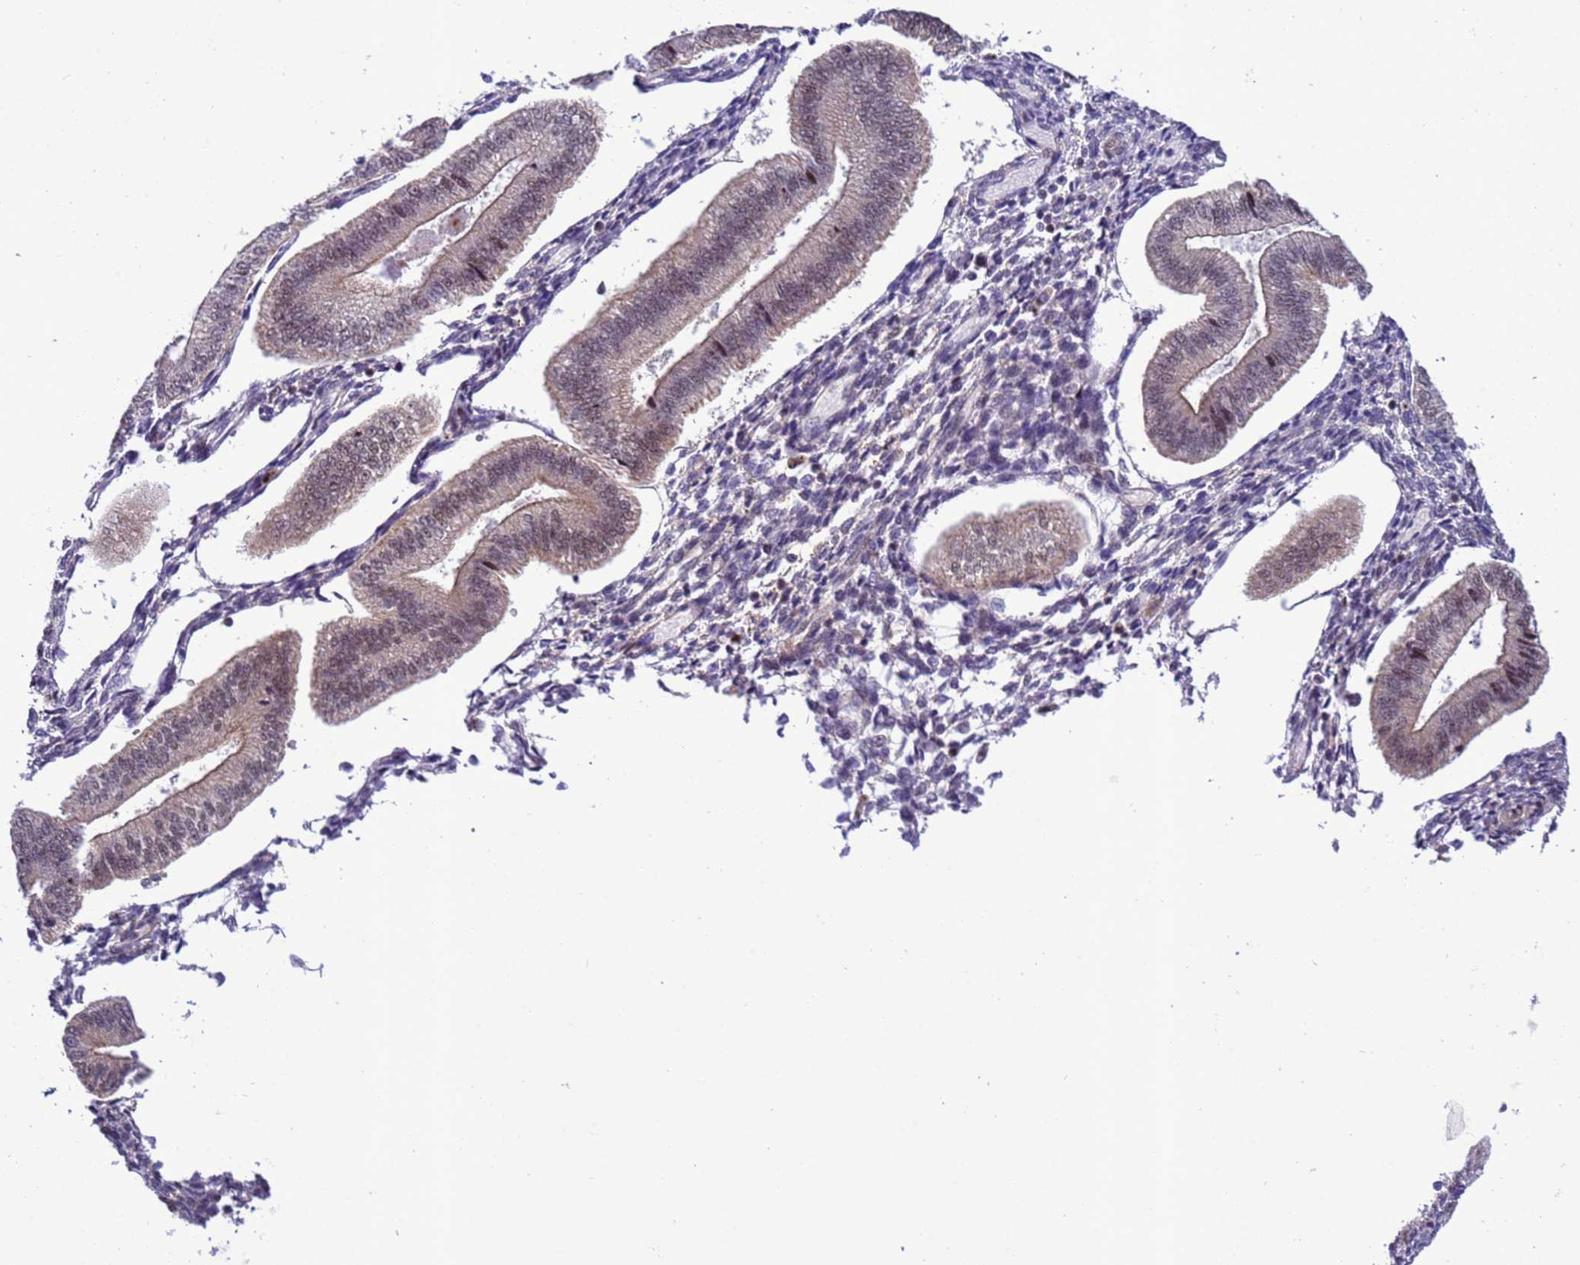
{"staining": {"intensity": "negative", "quantity": "none", "location": "none"}, "tissue": "endometrium", "cell_type": "Cells in endometrial stroma", "image_type": "normal", "snomed": [{"axis": "morphology", "description": "Normal tissue, NOS"}, {"axis": "topography", "description": "Endometrium"}], "caption": "Immunohistochemistry of unremarkable human endometrium shows no expression in cells in endometrial stroma. (Brightfield microscopy of DAB (3,3'-diaminobenzidine) immunohistochemistry at high magnification).", "gene": "RASD1", "patient": {"sex": "female", "age": 34}}